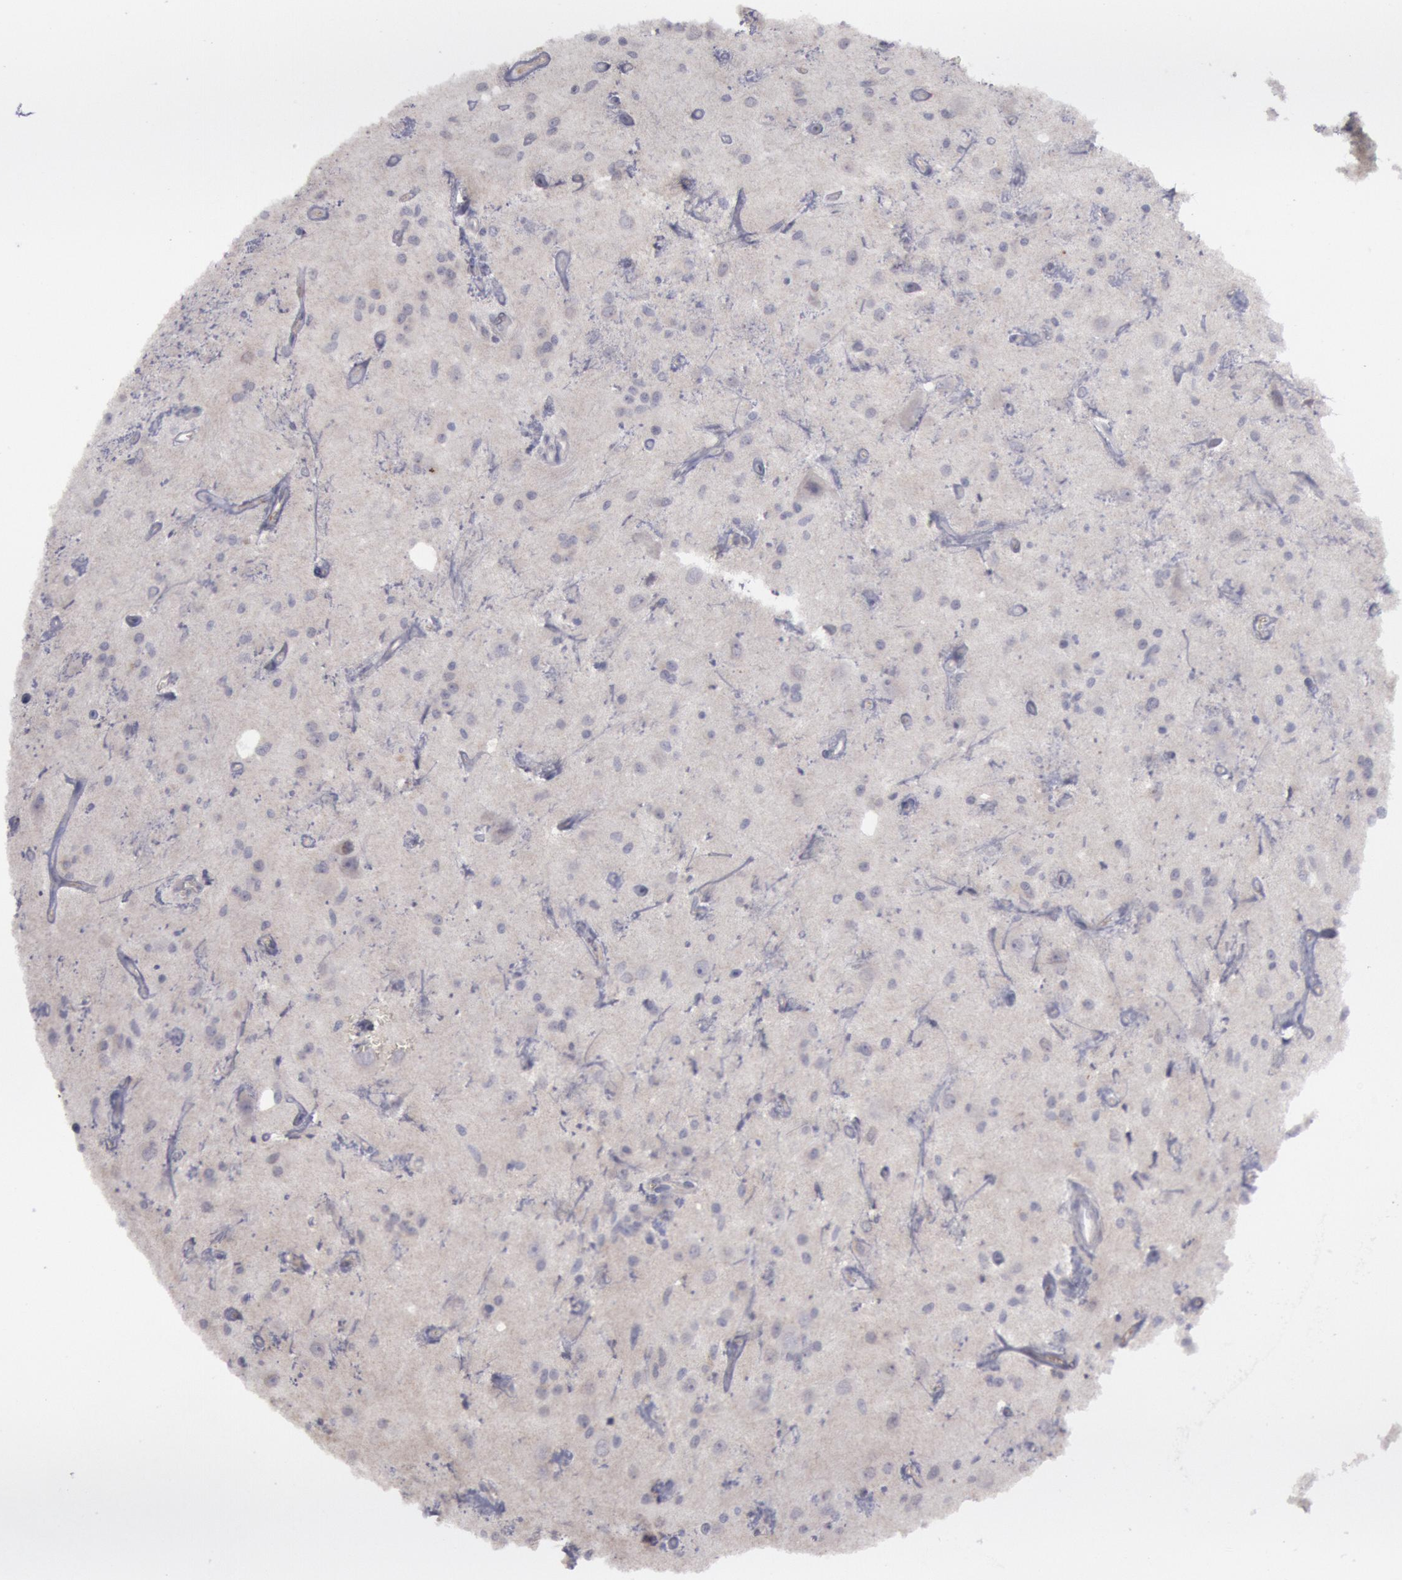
{"staining": {"intensity": "negative", "quantity": "none", "location": "none"}, "tissue": "glioma", "cell_type": "Tumor cells", "image_type": "cancer", "snomed": [{"axis": "morphology", "description": "Glioma, malignant, Low grade"}, {"axis": "topography", "description": "Brain"}], "caption": "This is a micrograph of IHC staining of low-grade glioma (malignant), which shows no positivity in tumor cells.", "gene": "JOSD1", "patient": {"sex": "female", "age": 15}}